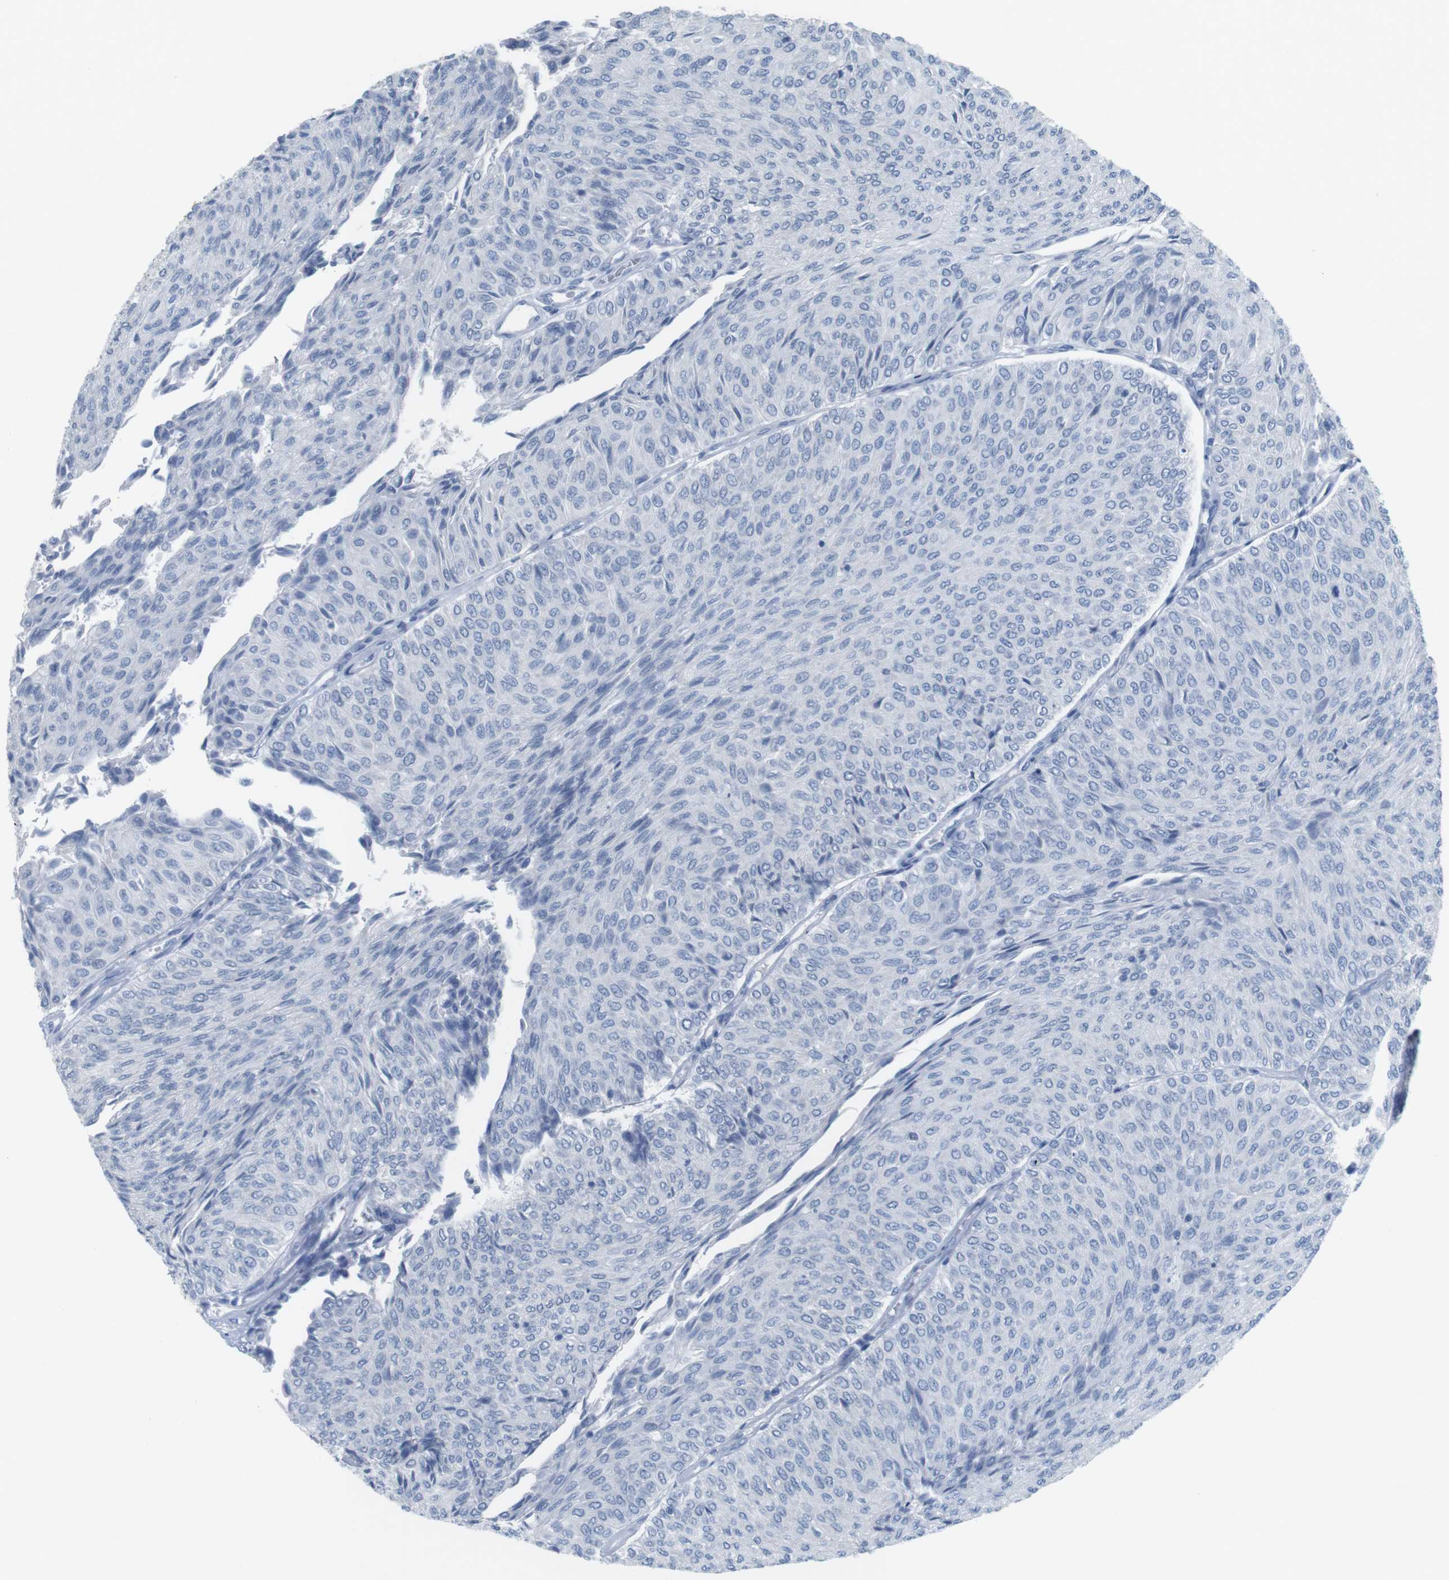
{"staining": {"intensity": "negative", "quantity": "none", "location": "none"}, "tissue": "urothelial cancer", "cell_type": "Tumor cells", "image_type": "cancer", "snomed": [{"axis": "morphology", "description": "Urothelial carcinoma, Low grade"}, {"axis": "topography", "description": "Urinary bladder"}], "caption": "A histopathology image of urothelial cancer stained for a protein reveals no brown staining in tumor cells. (DAB IHC with hematoxylin counter stain).", "gene": "HBG2", "patient": {"sex": "male", "age": 78}}